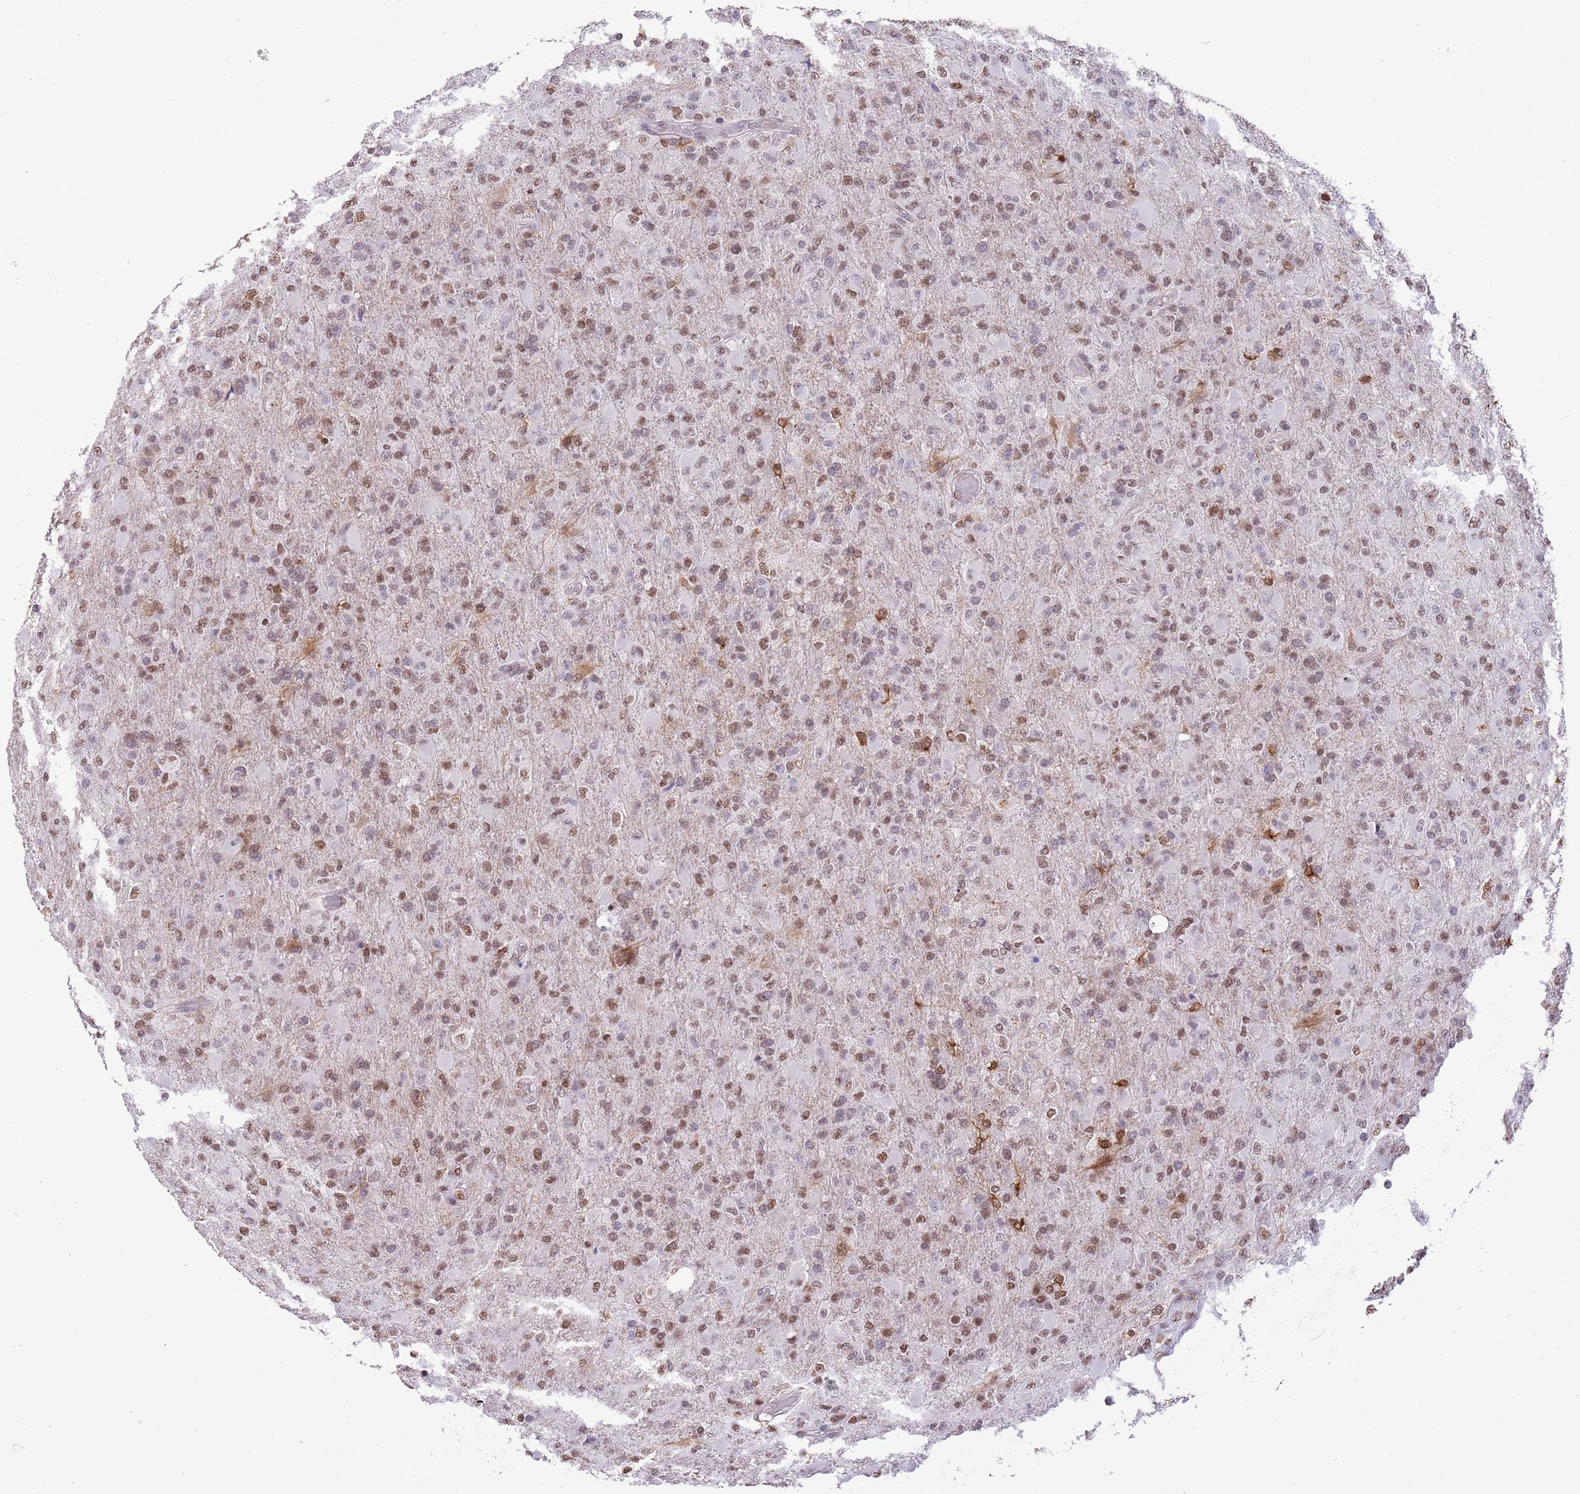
{"staining": {"intensity": "strong", "quantity": "25%-75%", "location": "nuclear"}, "tissue": "glioma", "cell_type": "Tumor cells", "image_type": "cancer", "snomed": [{"axis": "morphology", "description": "Glioma, malignant, Low grade"}, {"axis": "topography", "description": "Brain"}], "caption": "The histopathology image demonstrates immunohistochemical staining of low-grade glioma (malignant). There is strong nuclear positivity is identified in about 25%-75% of tumor cells.", "gene": "TRIM32", "patient": {"sex": "male", "age": 65}}